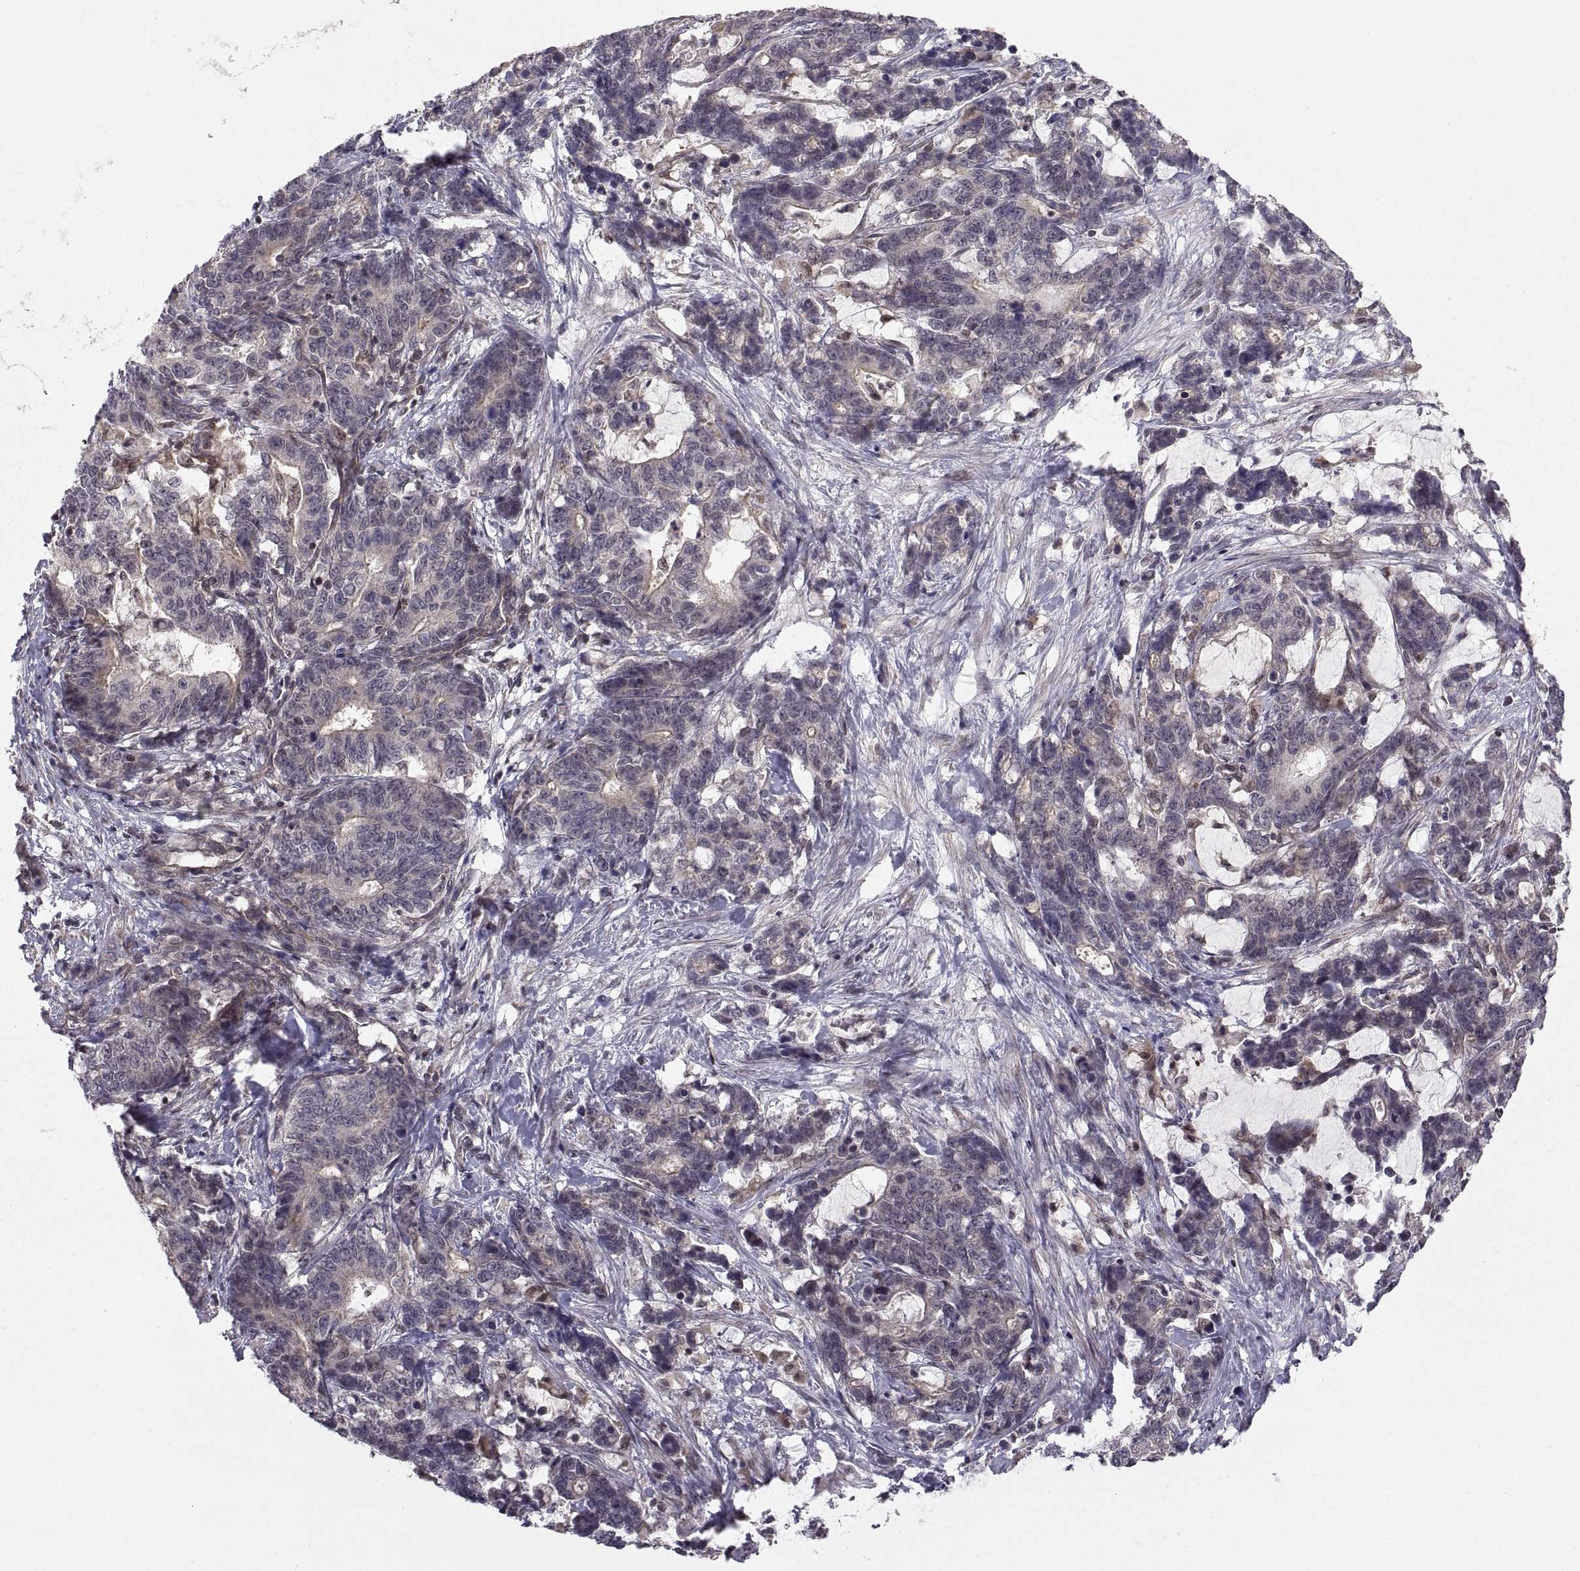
{"staining": {"intensity": "weak", "quantity": "25%-75%", "location": "cytoplasmic/membranous"}, "tissue": "stomach cancer", "cell_type": "Tumor cells", "image_type": "cancer", "snomed": [{"axis": "morphology", "description": "Normal tissue, NOS"}, {"axis": "morphology", "description": "Adenocarcinoma, NOS"}, {"axis": "topography", "description": "Stomach"}], "caption": "A photomicrograph of human stomach cancer stained for a protein reveals weak cytoplasmic/membranous brown staining in tumor cells.", "gene": "ABL2", "patient": {"sex": "female", "age": 64}}